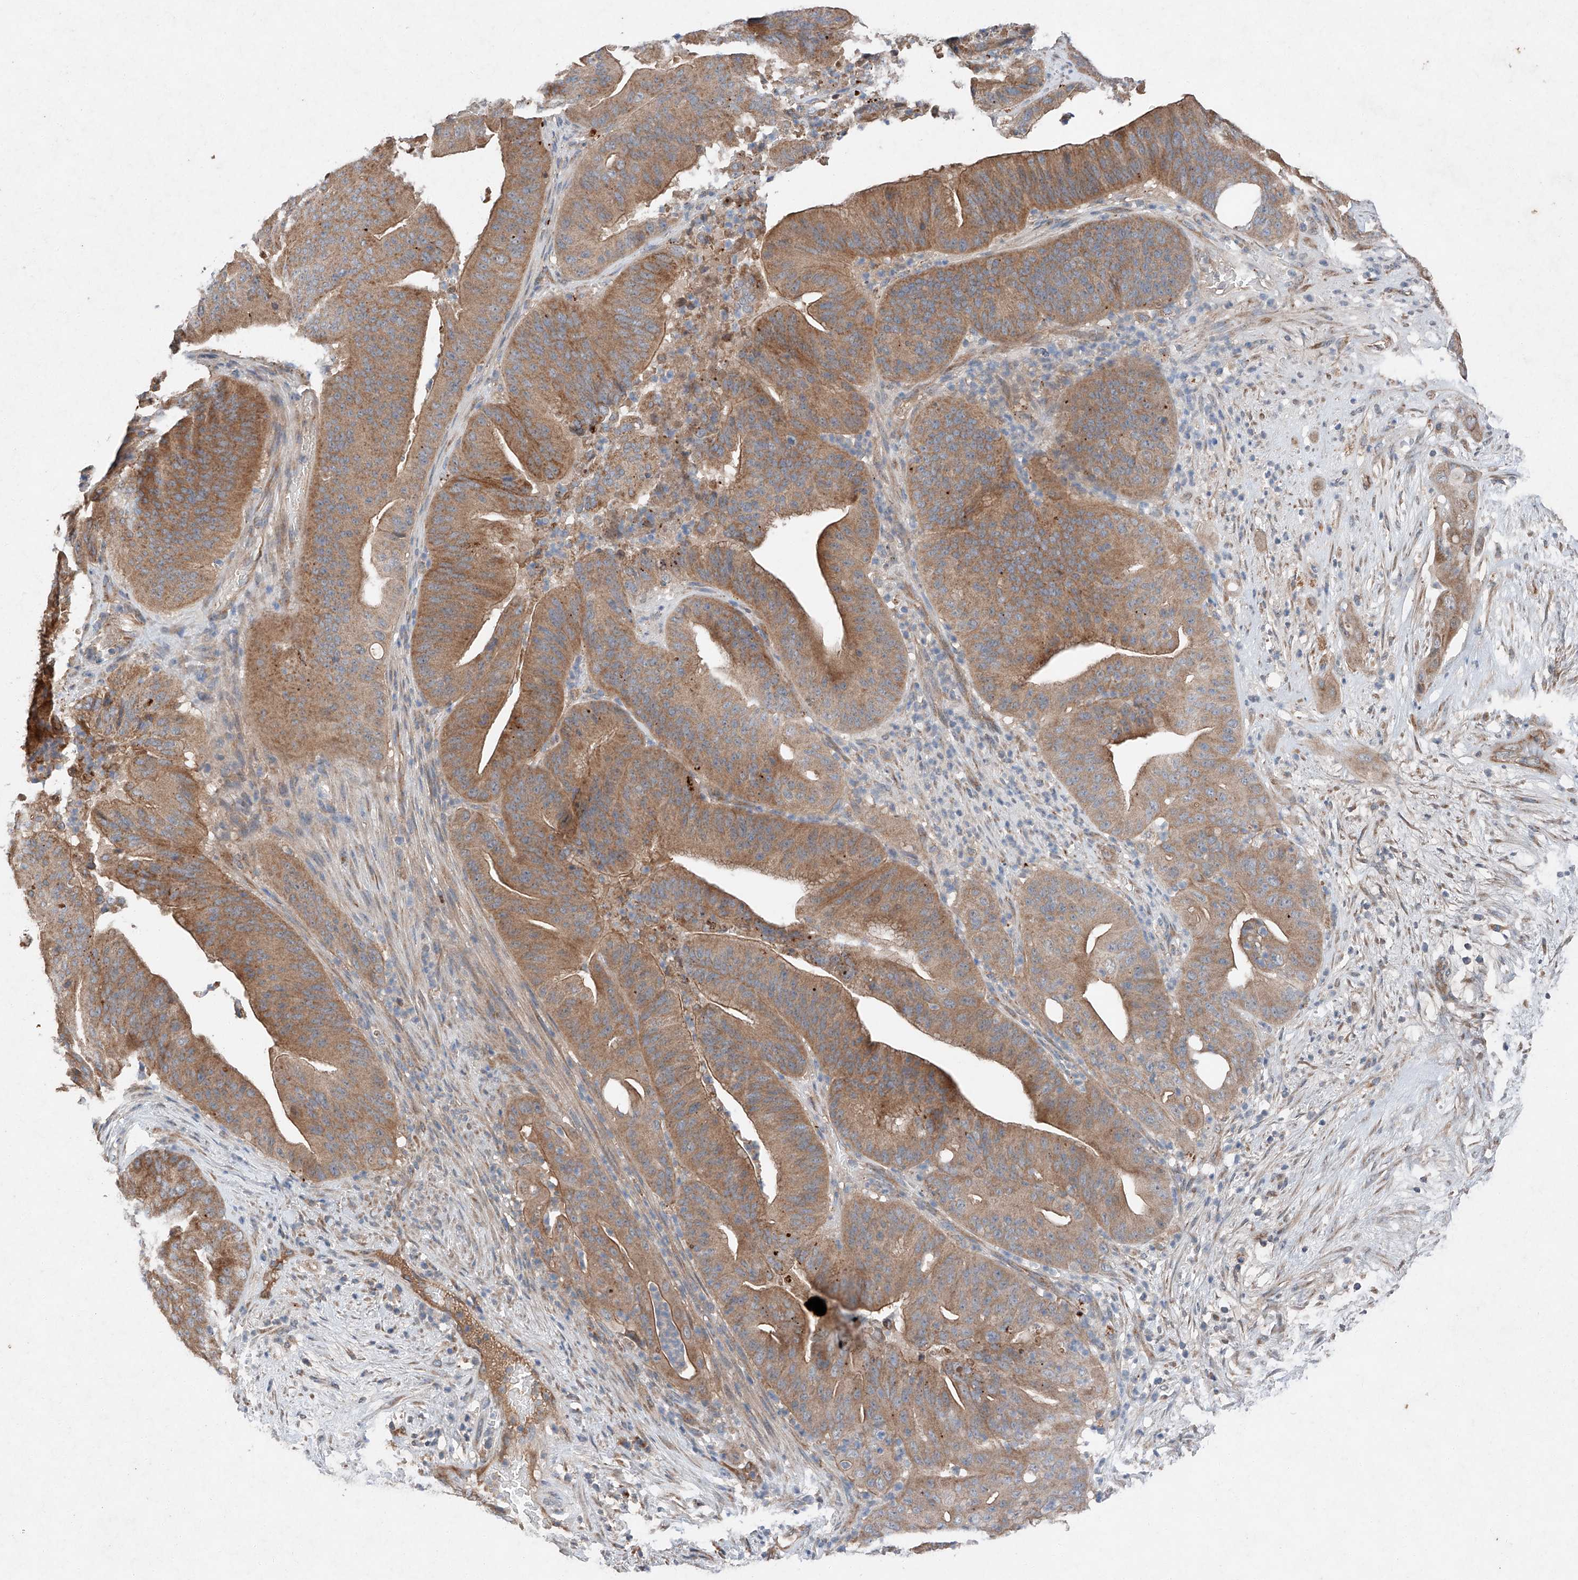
{"staining": {"intensity": "moderate", "quantity": ">75%", "location": "cytoplasmic/membranous"}, "tissue": "pancreatic cancer", "cell_type": "Tumor cells", "image_type": "cancer", "snomed": [{"axis": "morphology", "description": "Adenocarcinoma, NOS"}, {"axis": "topography", "description": "Pancreas"}], "caption": "Human pancreatic cancer stained with a protein marker reveals moderate staining in tumor cells.", "gene": "RUSC1", "patient": {"sex": "female", "age": 77}}